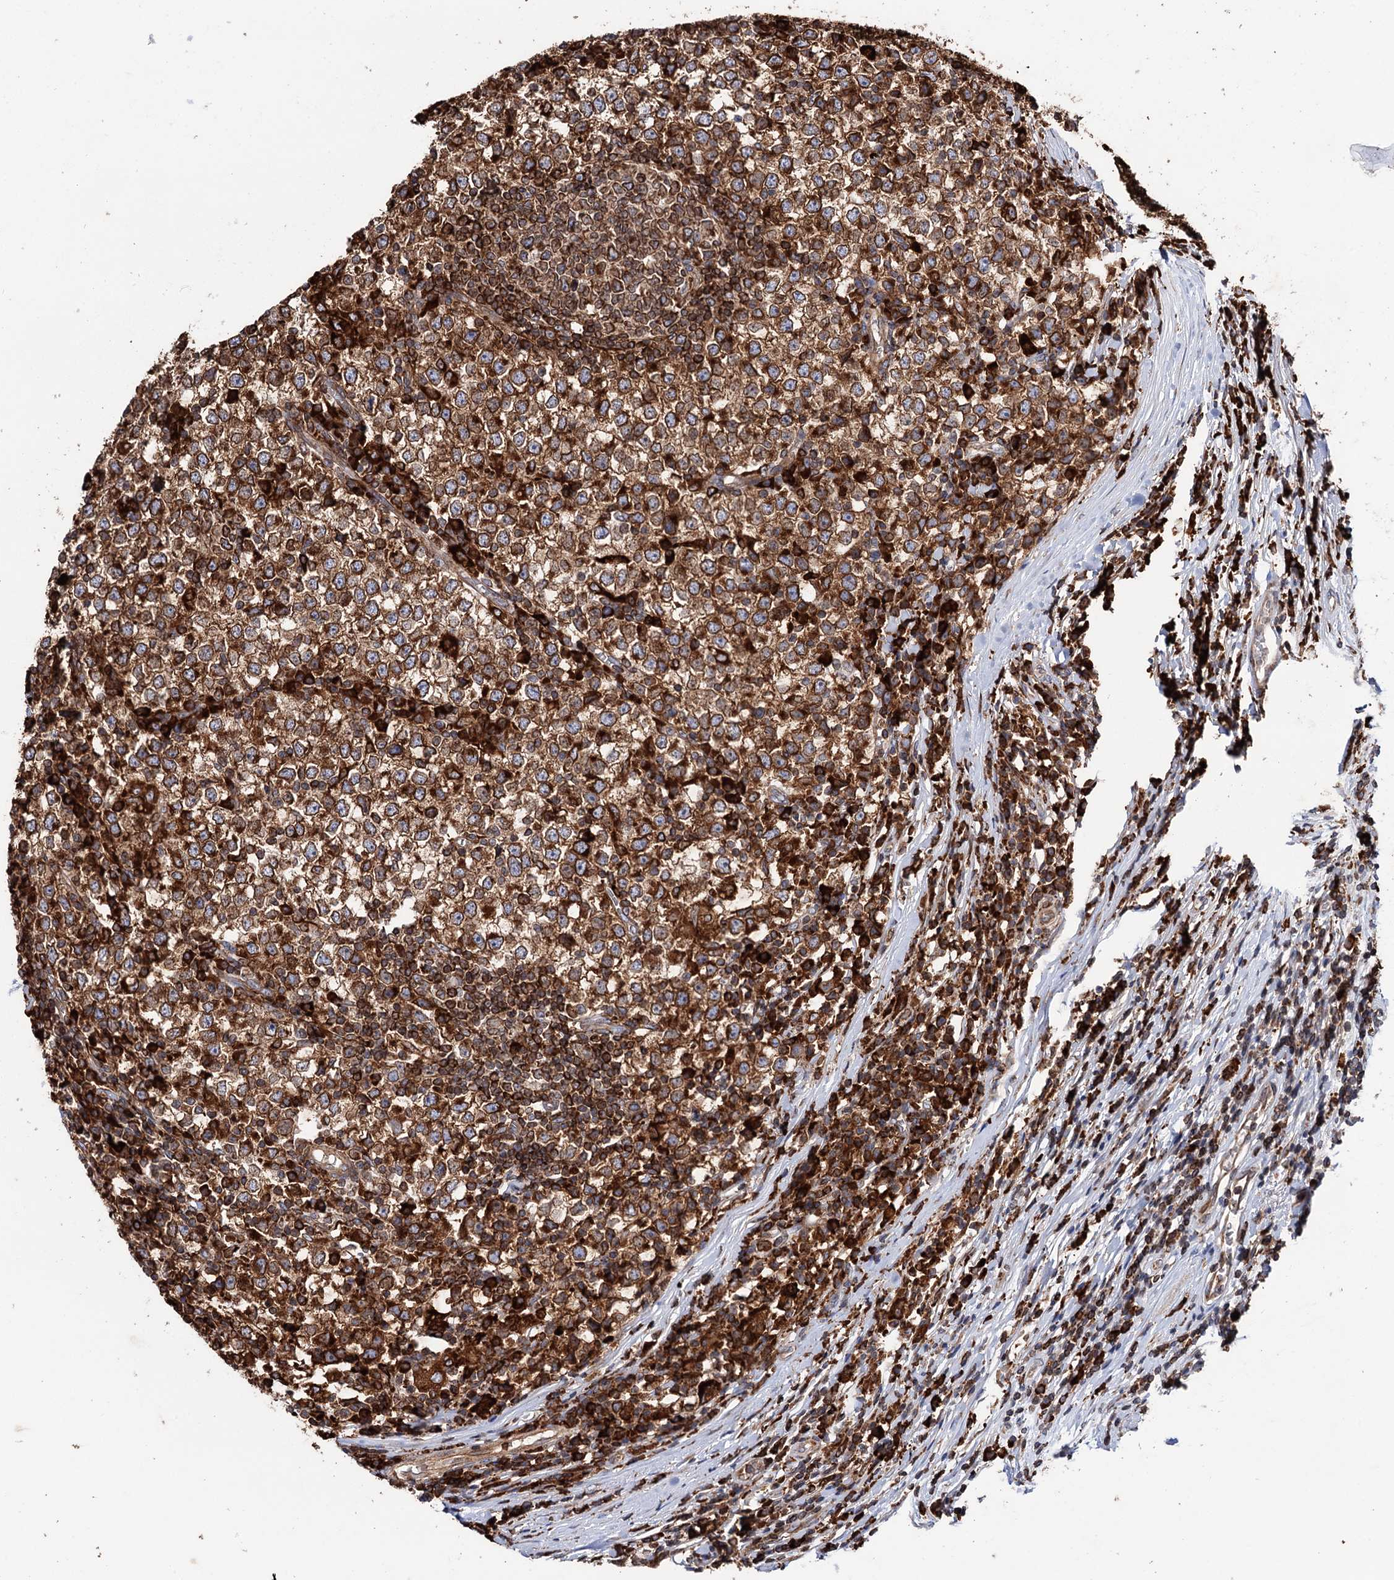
{"staining": {"intensity": "strong", "quantity": ">75%", "location": "cytoplasmic/membranous"}, "tissue": "testis cancer", "cell_type": "Tumor cells", "image_type": "cancer", "snomed": [{"axis": "morphology", "description": "Seminoma, NOS"}, {"axis": "topography", "description": "Testis"}], "caption": "Testis cancer (seminoma) stained for a protein (brown) reveals strong cytoplasmic/membranous positive expression in approximately >75% of tumor cells.", "gene": "ERP29", "patient": {"sex": "male", "age": 65}}